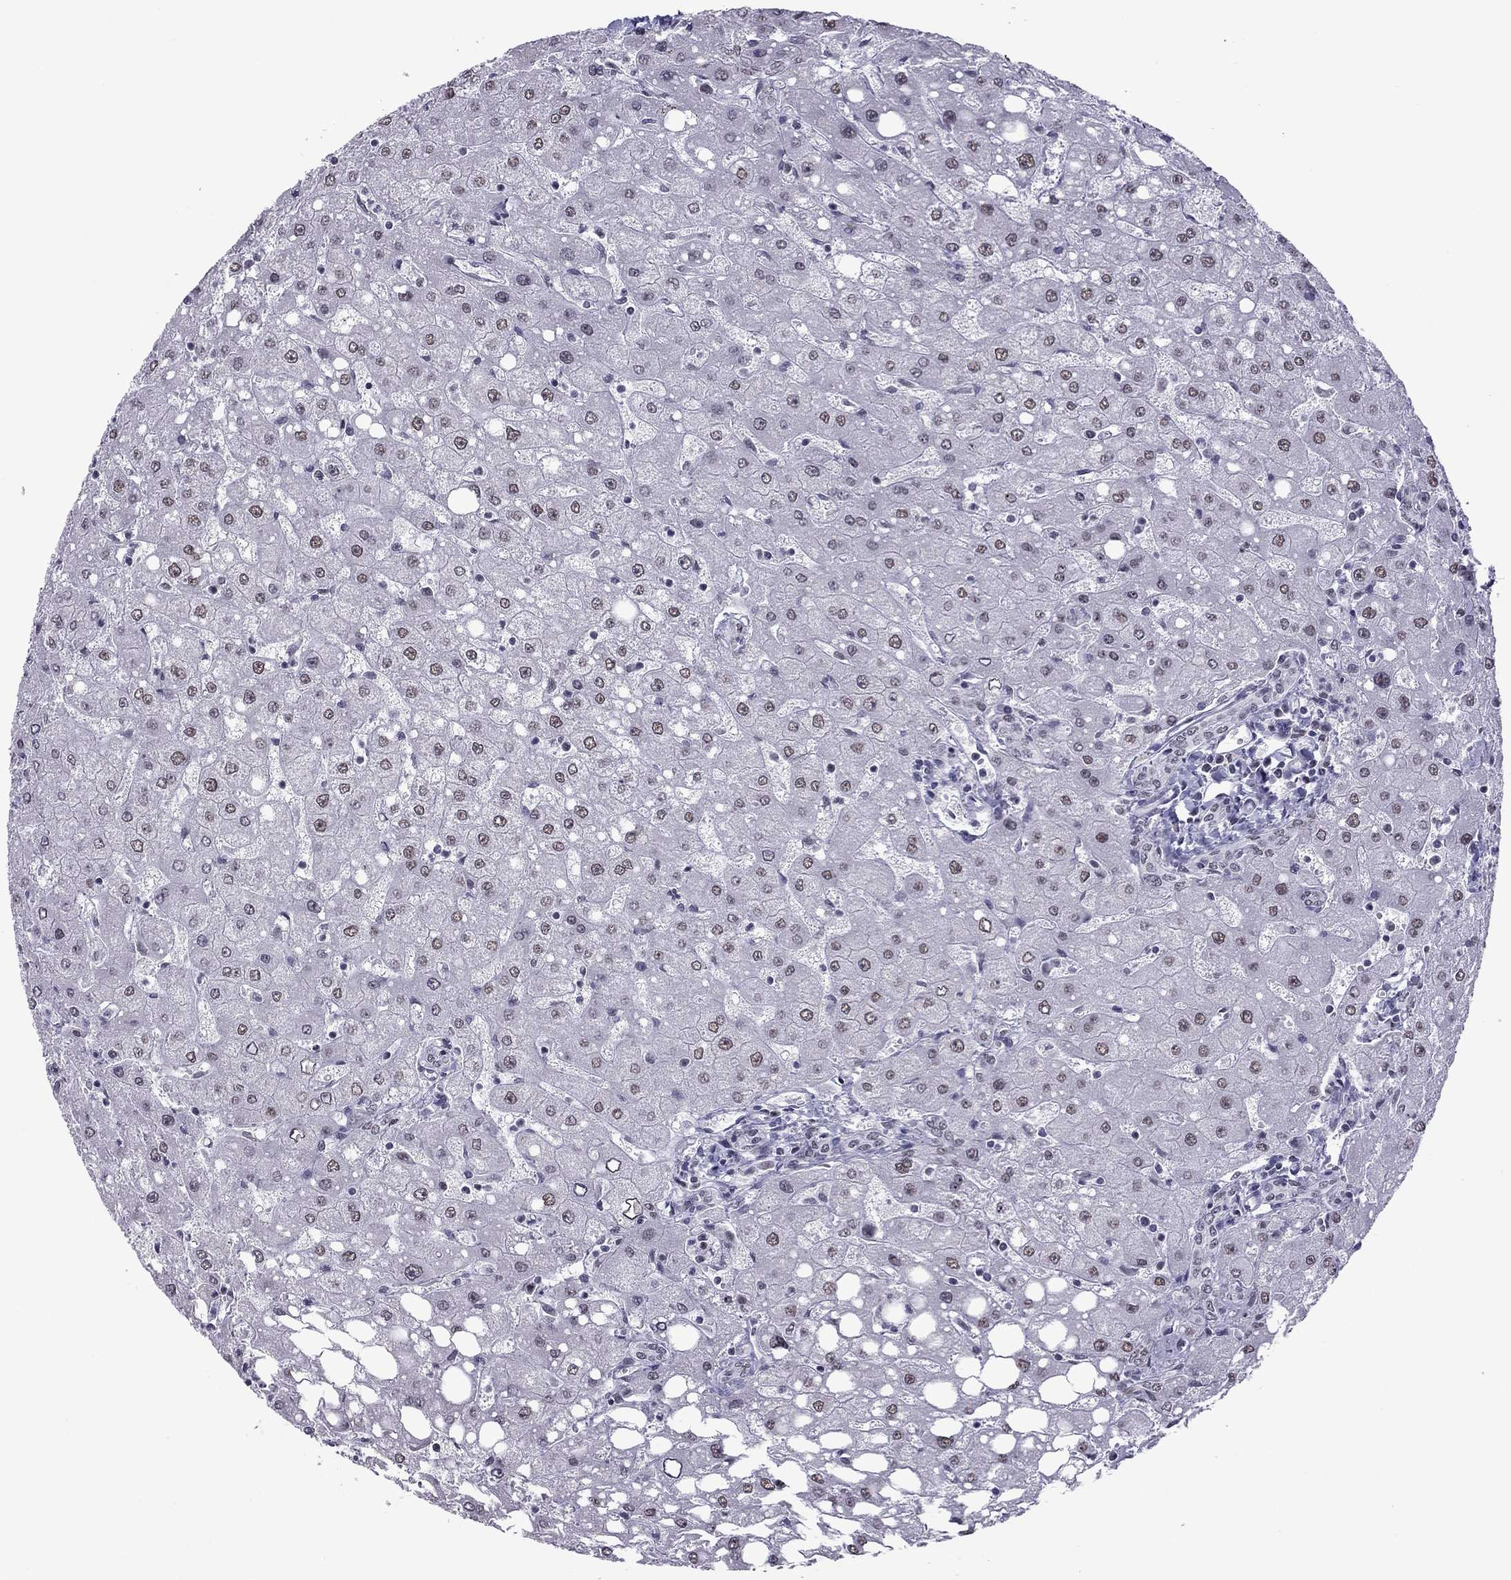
{"staining": {"intensity": "negative", "quantity": "none", "location": "none"}, "tissue": "liver", "cell_type": "Cholangiocytes", "image_type": "normal", "snomed": [{"axis": "morphology", "description": "Normal tissue, NOS"}, {"axis": "topography", "description": "Liver"}], "caption": "Immunohistochemistry micrograph of normal human liver stained for a protein (brown), which reveals no positivity in cholangiocytes.", "gene": "PPP1R3A", "patient": {"sex": "female", "age": 53}}